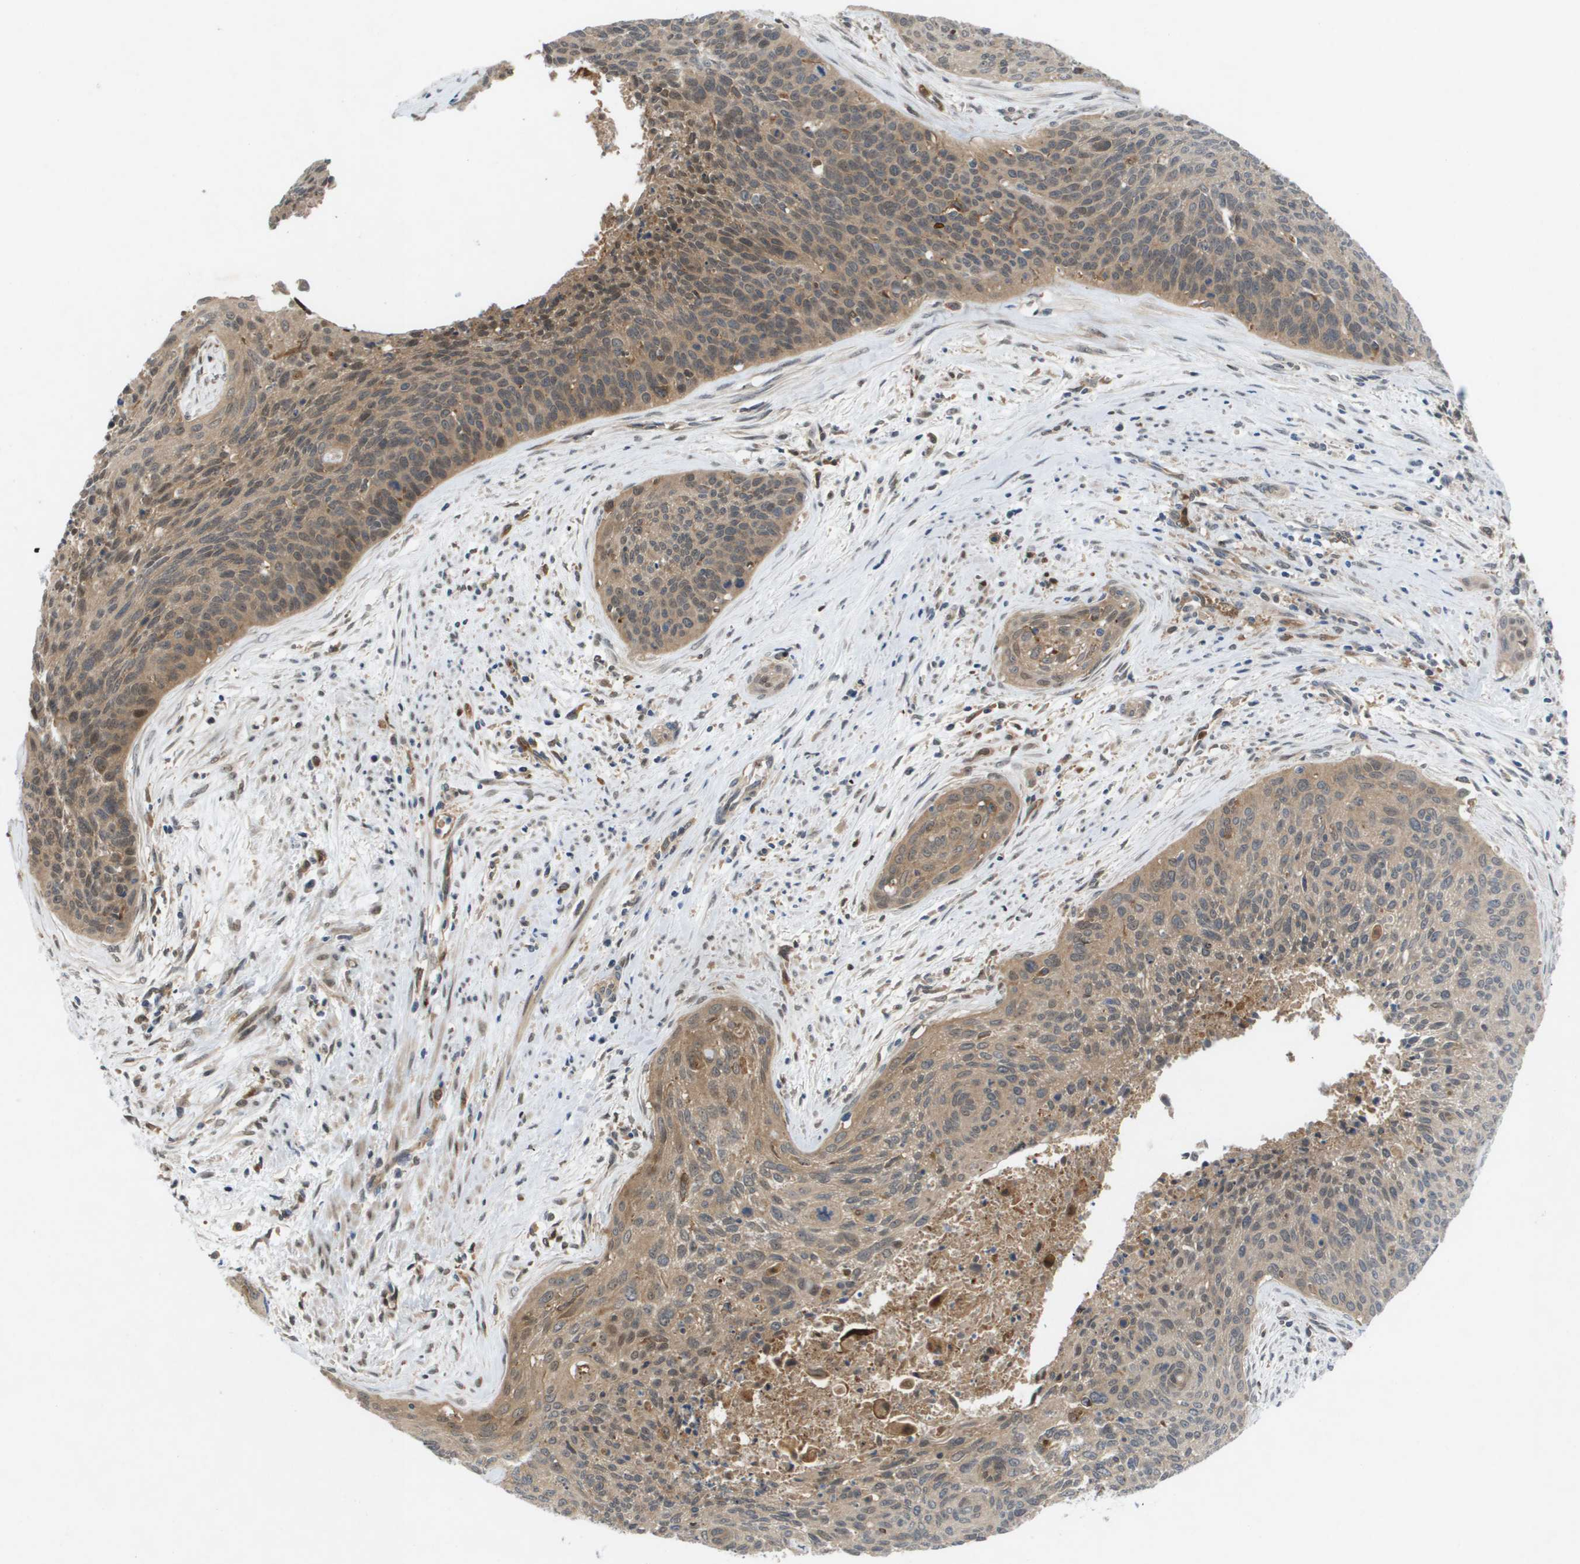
{"staining": {"intensity": "moderate", "quantity": "25%-75%", "location": "cytoplasmic/membranous"}, "tissue": "cervical cancer", "cell_type": "Tumor cells", "image_type": "cancer", "snomed": [{"axis": "morphology", "description": "Squamous cell carcinoma, NOS"}, {"axis": "topography", "description": "Cervix"}], "caption": "The photomicrograph reveals a brown stain indicating the presence of a protein in the cytoplasmic/membranous of tumor cells in cervical cancer (squamous cell carcinoma).", "gene": "PALD1", "patient": {"sex": "female", "age": 55}}